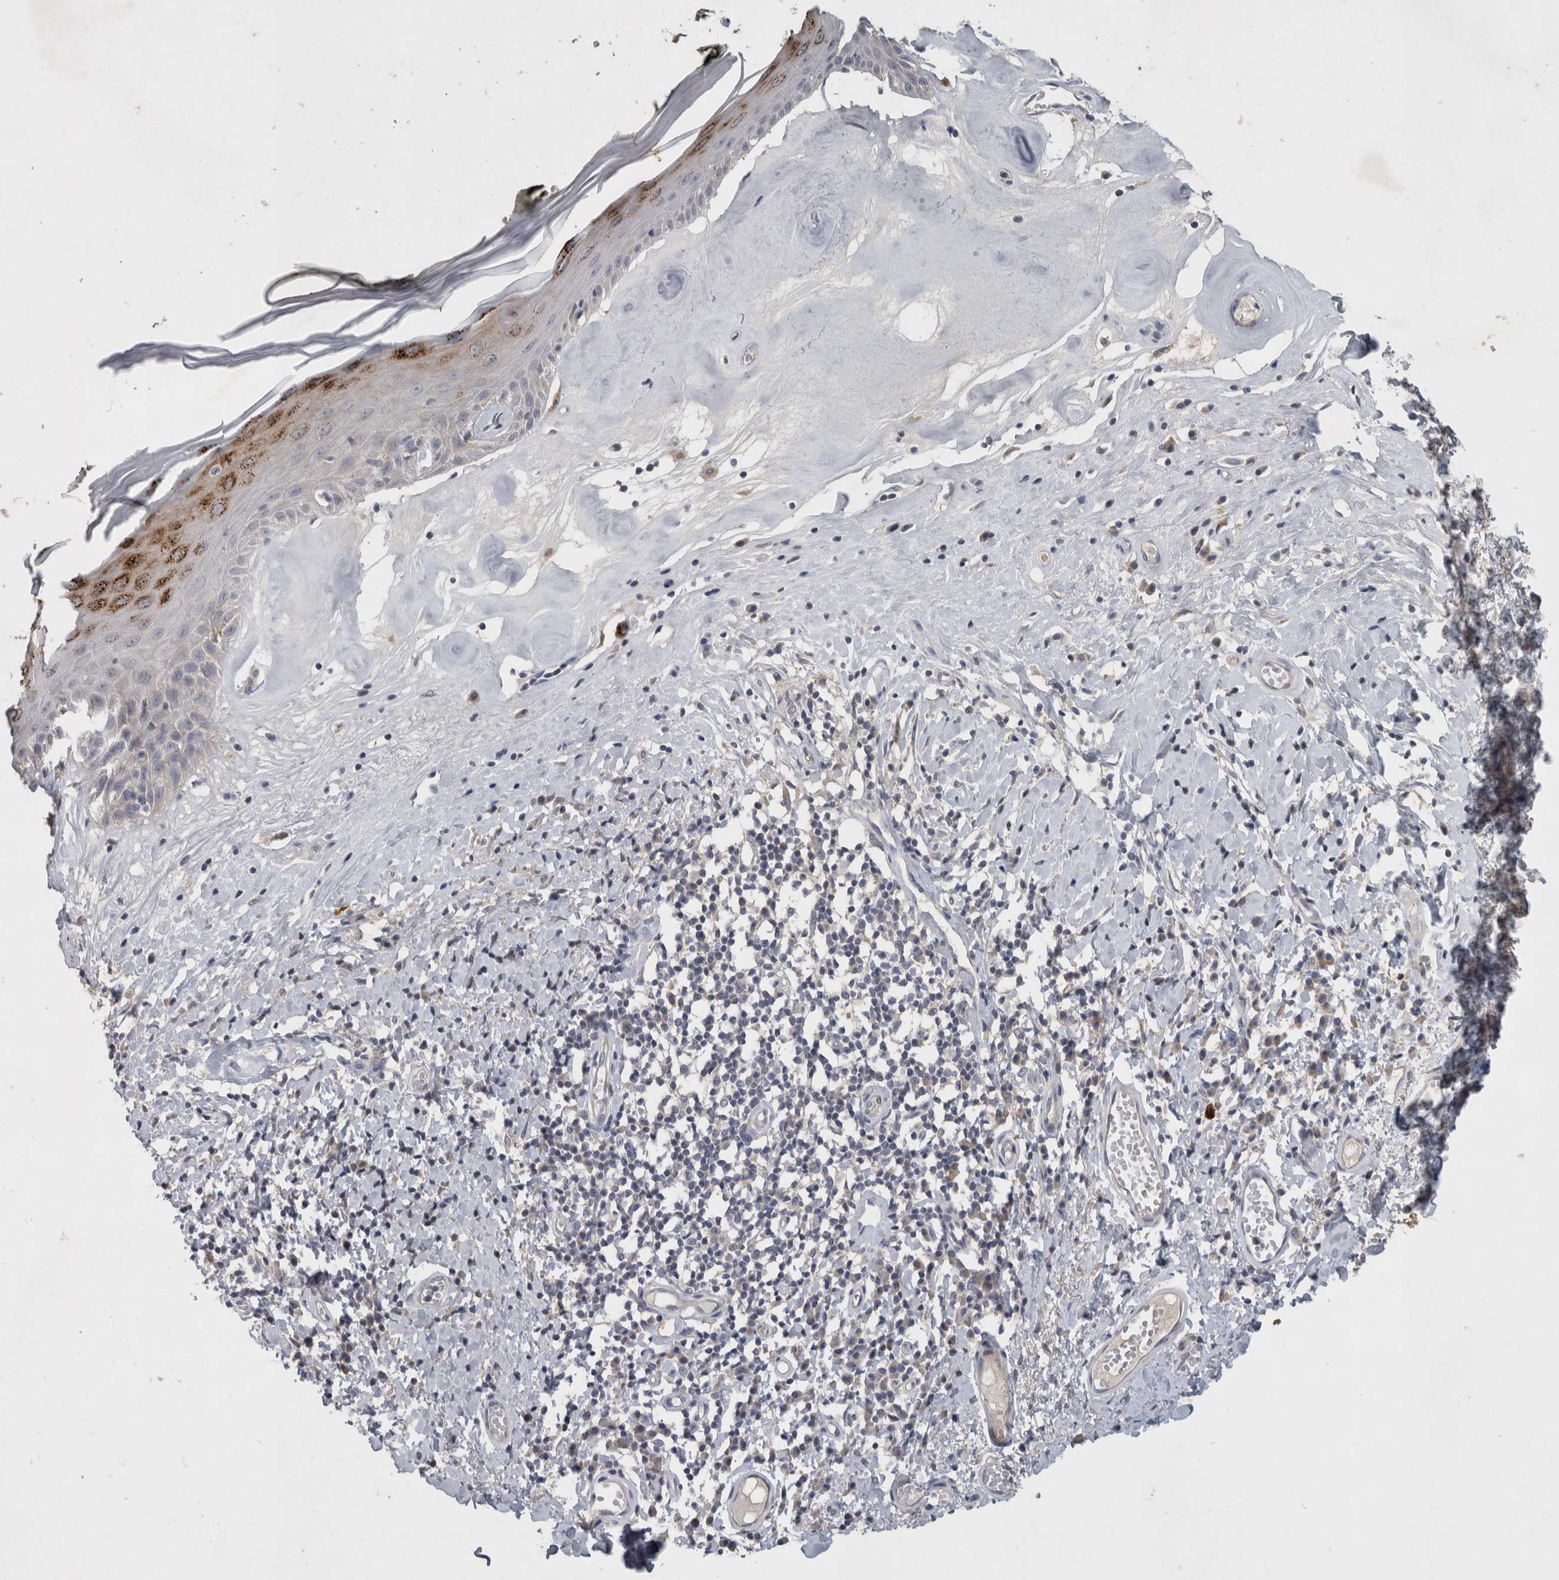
{"staining": {"intensity": "strong", "quantity": "<25%", "location": "cytoplasmic/membranous"}, "tissue": "skin", "cell_type": "Epidermal cells", "image_type": "normal", "snomed": [{"axis": "morphology", "description": "Normal tissue, NOS"}, {"axis": "morphology", "description": "Inflammation, NOS"}, {"axis": "topography", "description": "Vulva"}], "caption": "This micrograph shows normal skin stained with immunohistochemistry (IHC) to label a protein in brown. The cytoplasmic/membranous of epidermal cells show strong positivity for the protein. Nuclei are counter-stained blue.", "gene": "SLC22A11", "patient": {"sex": "female", "age": 84}}